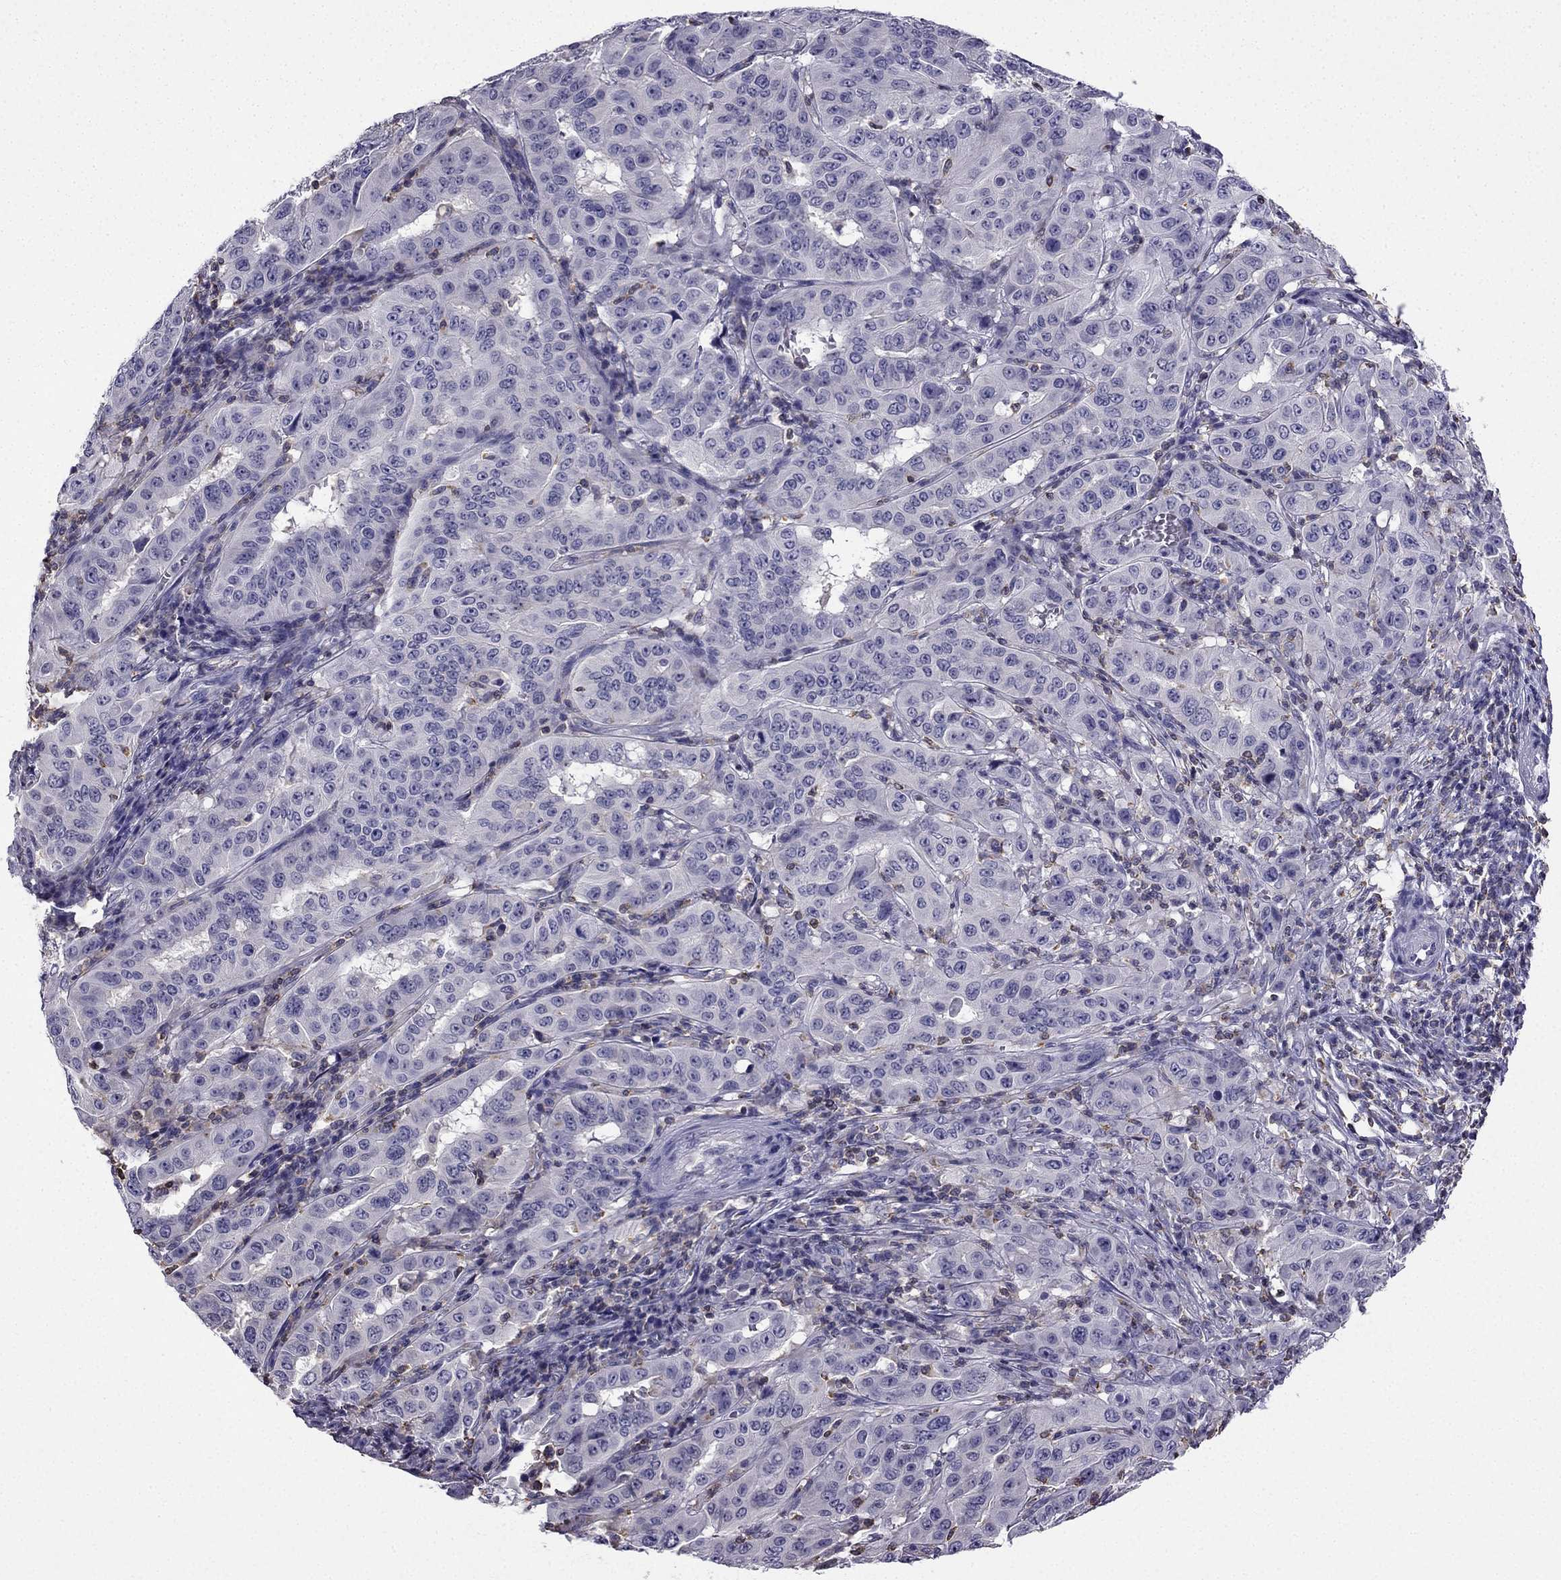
{"staining": {"intensity": "negative", "quantity": "none", "location": "none"}, "tissue": "pancreatic cancer", "cell_type": "Tumor cells", "image_type": "cancer", "snomed": [{"axis": "morphology", "description": "Adenocarcinoma, NOS"}, {"axis": "topography", "description": "Pancreas"}], "caption": "Tumor cells show no significant positivity in pancreatic cancer.", "gene": "CCK", "patient": {"sex": "male", "age": 63}}